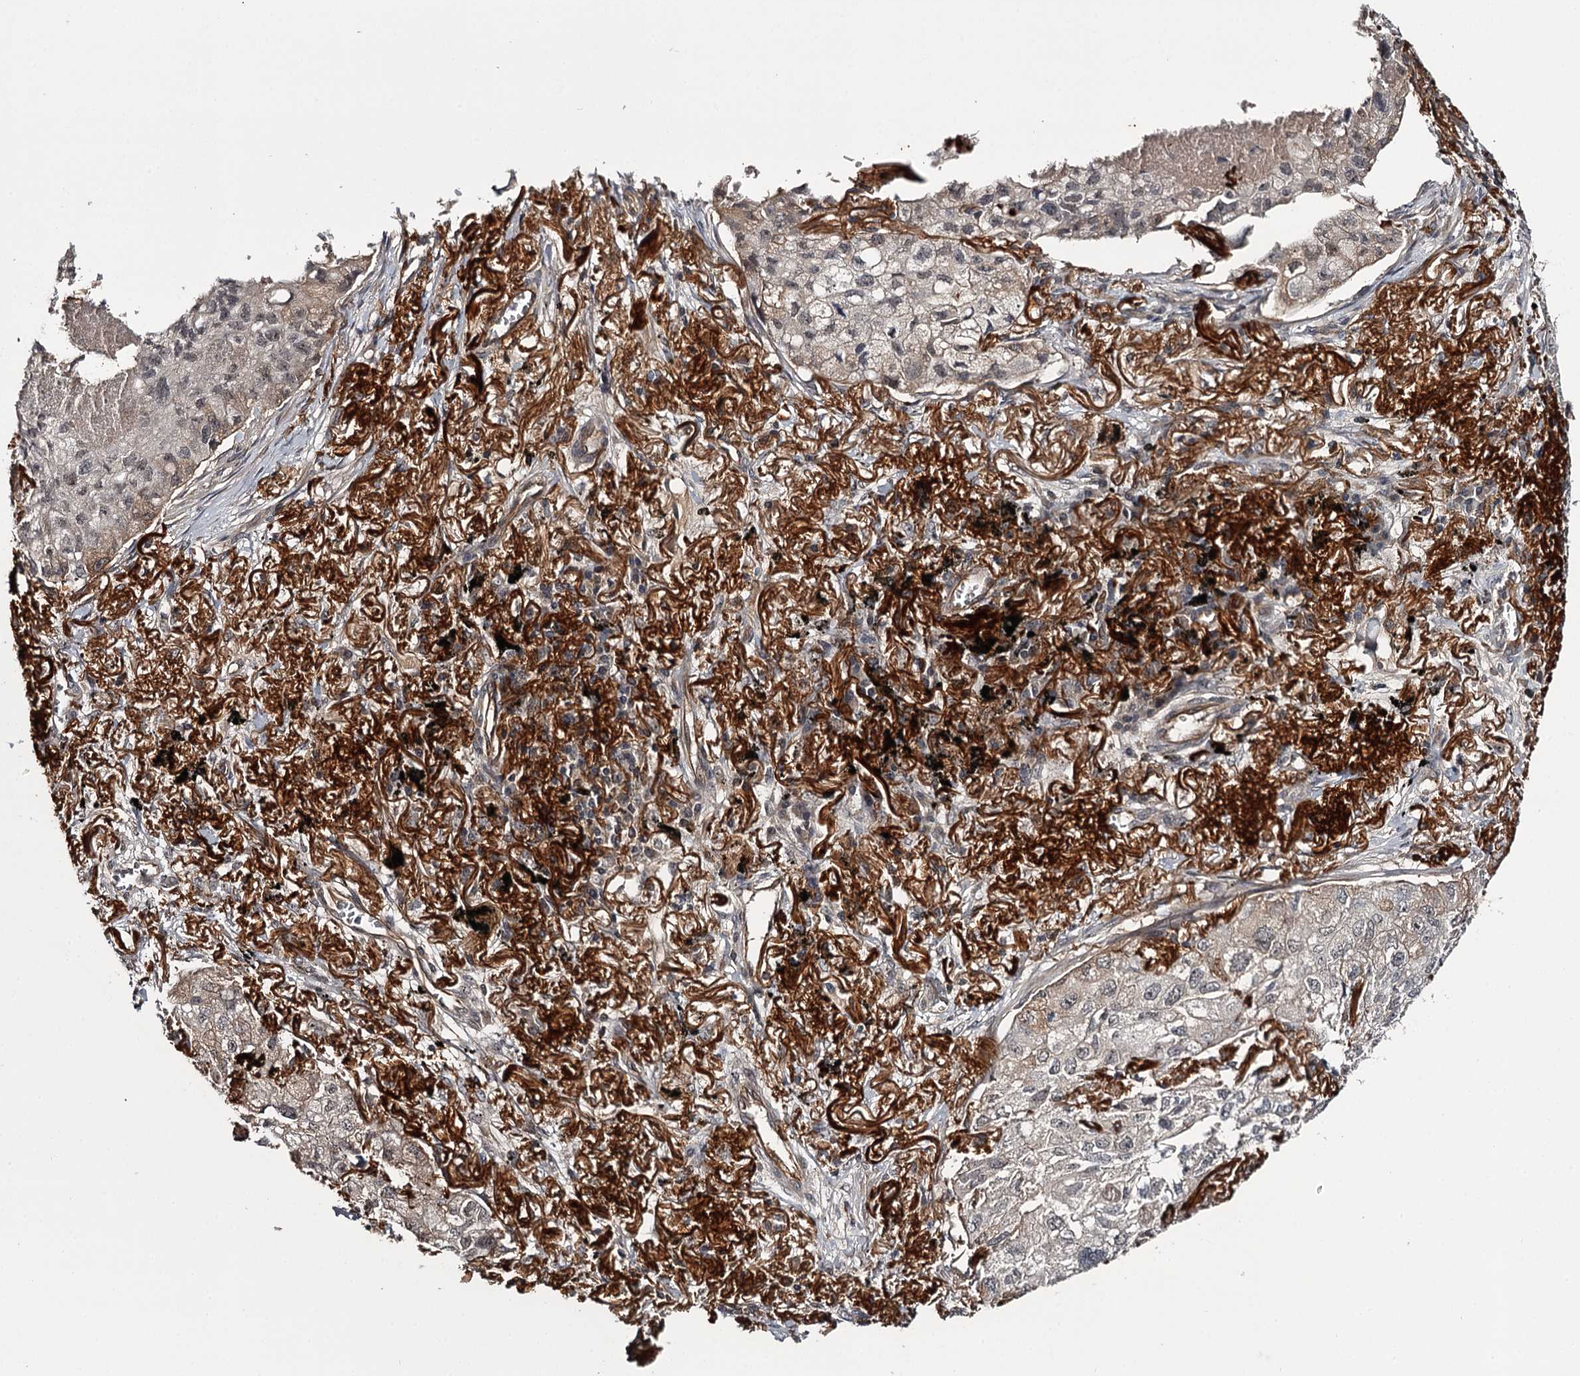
{"staining": {"intensity": "negative", "quantity": "none", "location": "none"}, "tissue": "lung cancer", "cell_type": "Tumor cells", "image_type": "cancer", "snomed": [{"axis": "morphology", "description": "Adenocarcinoma, NOS"}, {"axis": "topography", "description": "Lung"}], "caption": "The micrograph reveals no significant staining in tumor cells of lung adenocarcinoma.", "gene": "CWF19L2", "patient": {"sex": "male", "age": 65}}